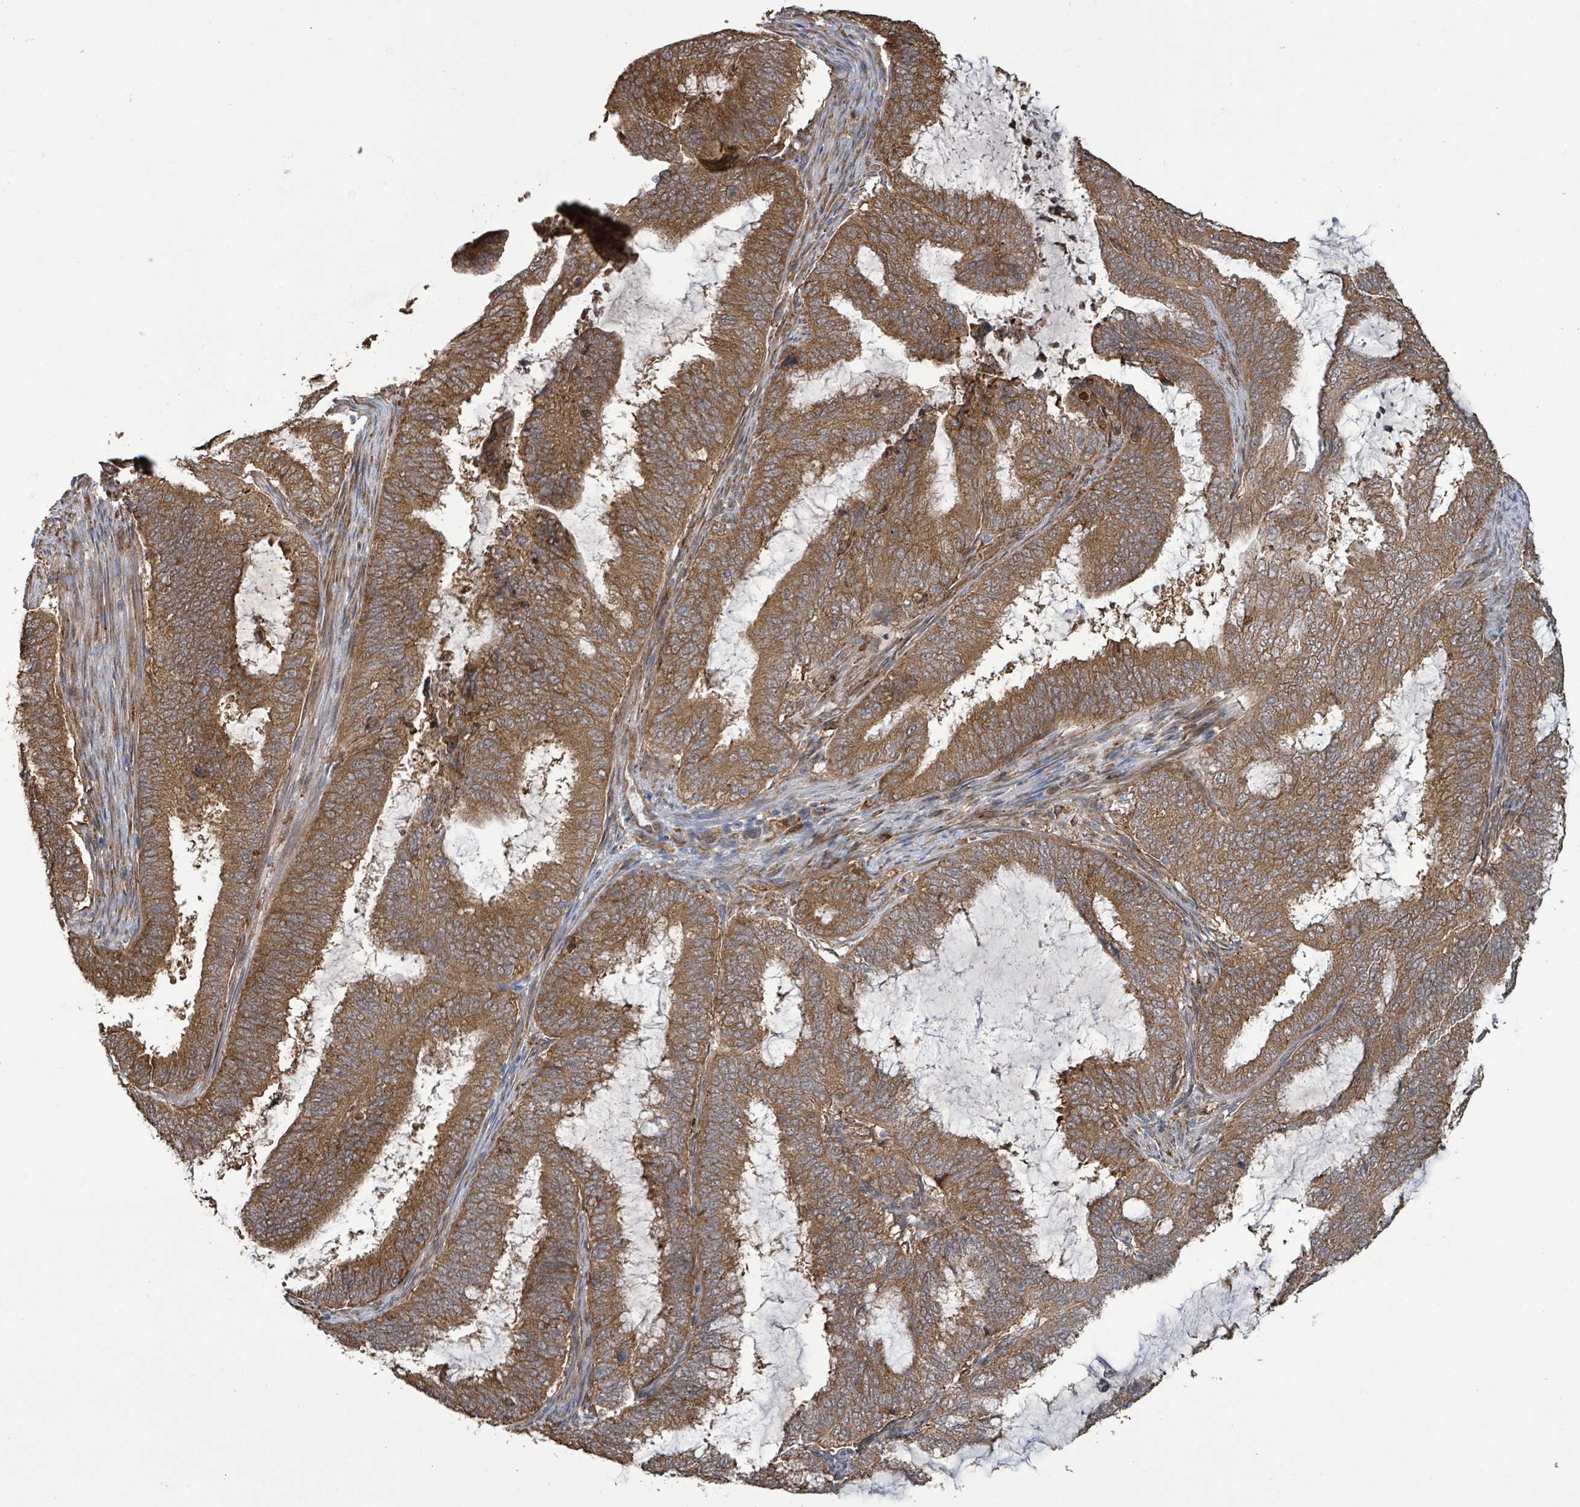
{"staining": {"intensity": "moderate", "quantity": ">75%", "location": "cytoplasmic/membranous"}, "tissue": "endometrial cancer", "cell_type": "Tumor cells", "image_type": "cancer", "snomed": [{"axis": "morphology", "description": "Adenocarcinoma, NOS"}, {"axis": "topography", "description": "Endometrium"}], "caption": "Immunohistochemistry of adenocarcinoma (endometrial) shows medium levels of moderate cytoplasmic/membranous positivity in about >75% of tumor cells.", "gene": "ARPIN", "patient": {"sex": "female", "age": 51}}